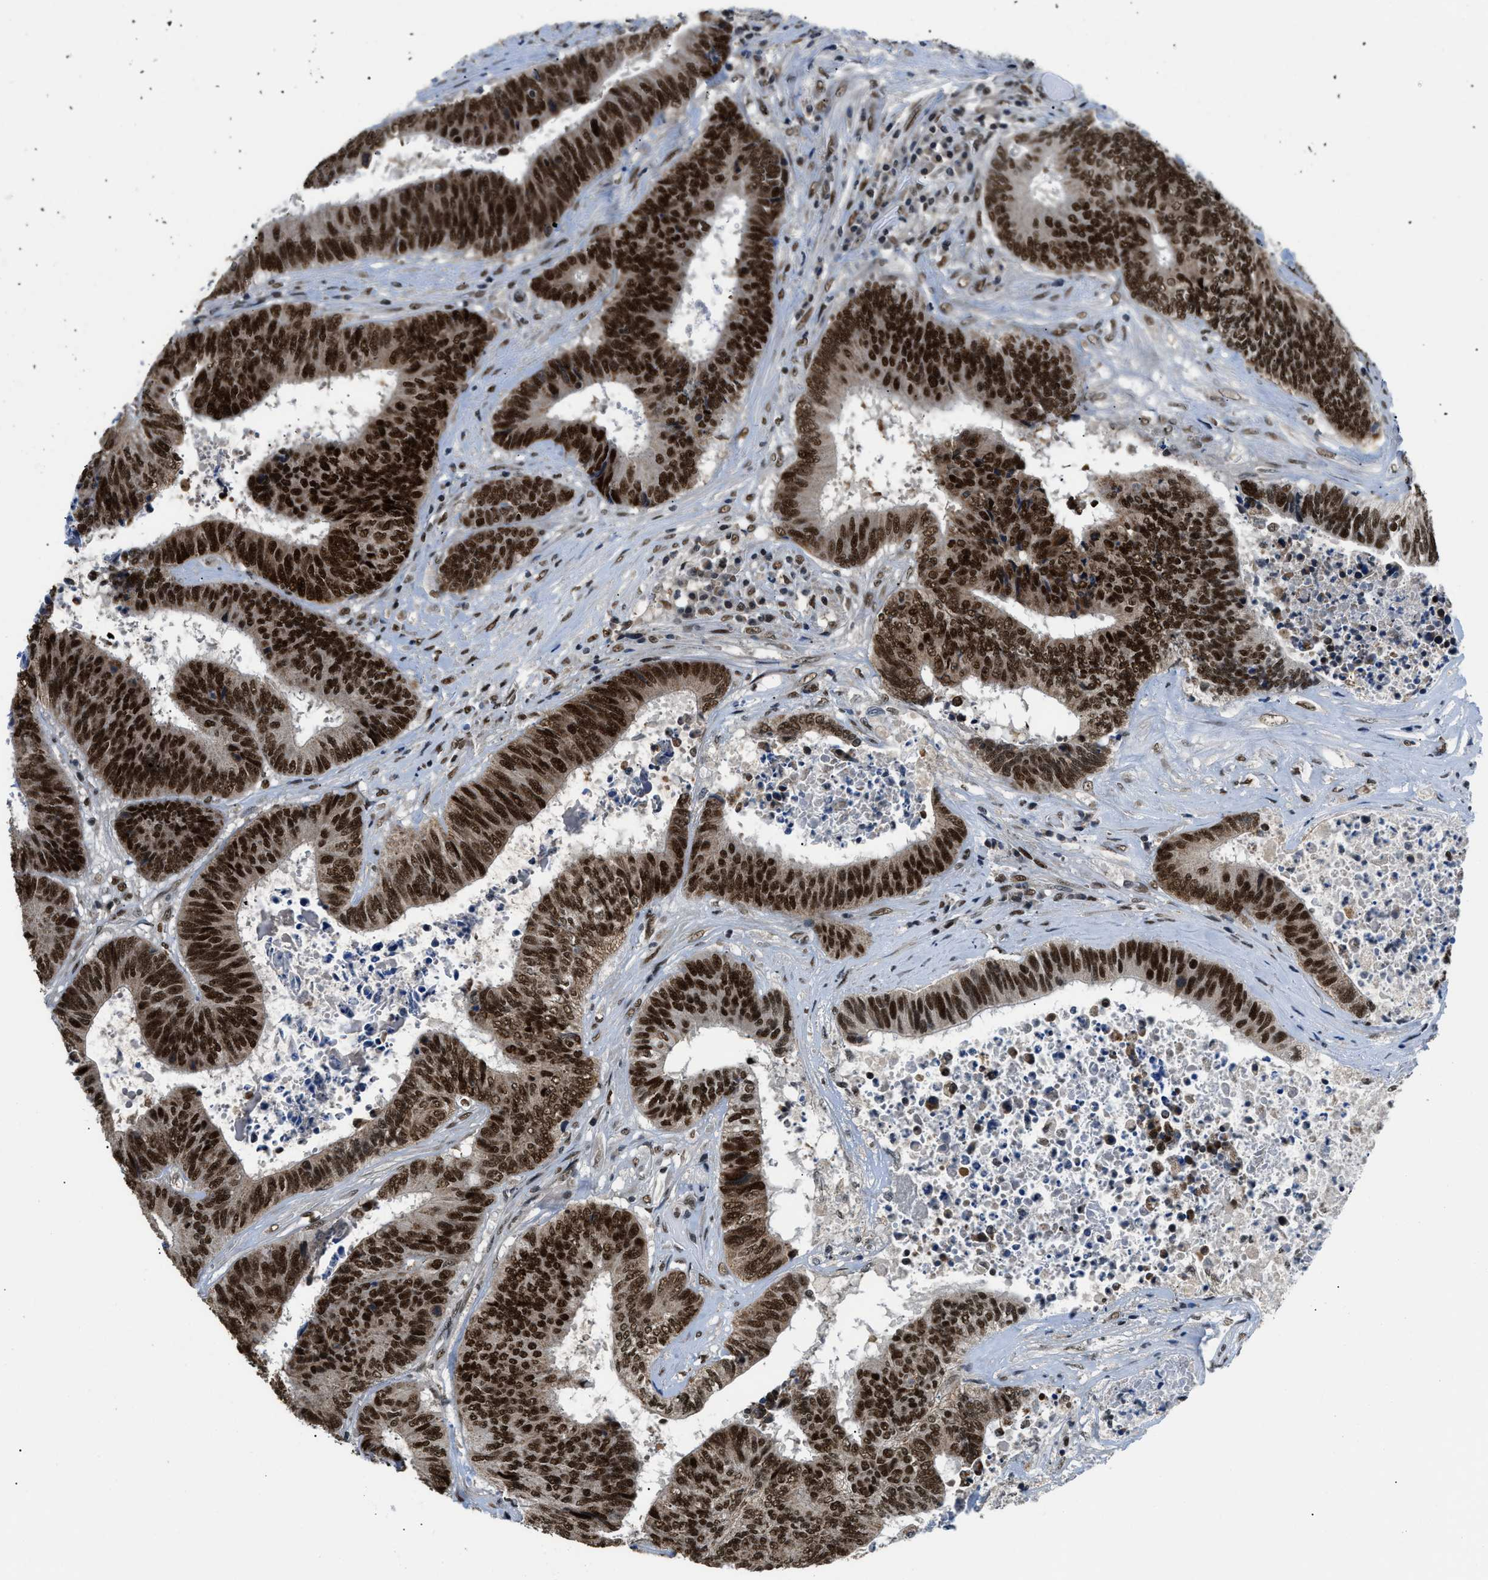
{"staining": {"intensity": "strong", "quantity": ">75%", "location": "nuclear"}, "tissue": "colorectal cancer", "cell_type": "Tumor cells", "image_type": "cancer", "snomed": [{"axis": "morphology", "description": "Adenocarcinoma, NOS"}, {"axis": "topography", "description": "Rectum"}], "caption": "Immunohistochemical staining of human colorectal cancer (adenocarcinoma) reveals high levels of strong nuclear protein expression in approximately >75% of tumor cells. The staining was performed using DAB (3,3'-diaminobenzidine), with brown indicating positive protein expression. Nuclei are stained blue with hematoxylin.", "gene": "KDM3B", "patient": {"sex": "male", "age": 72}}